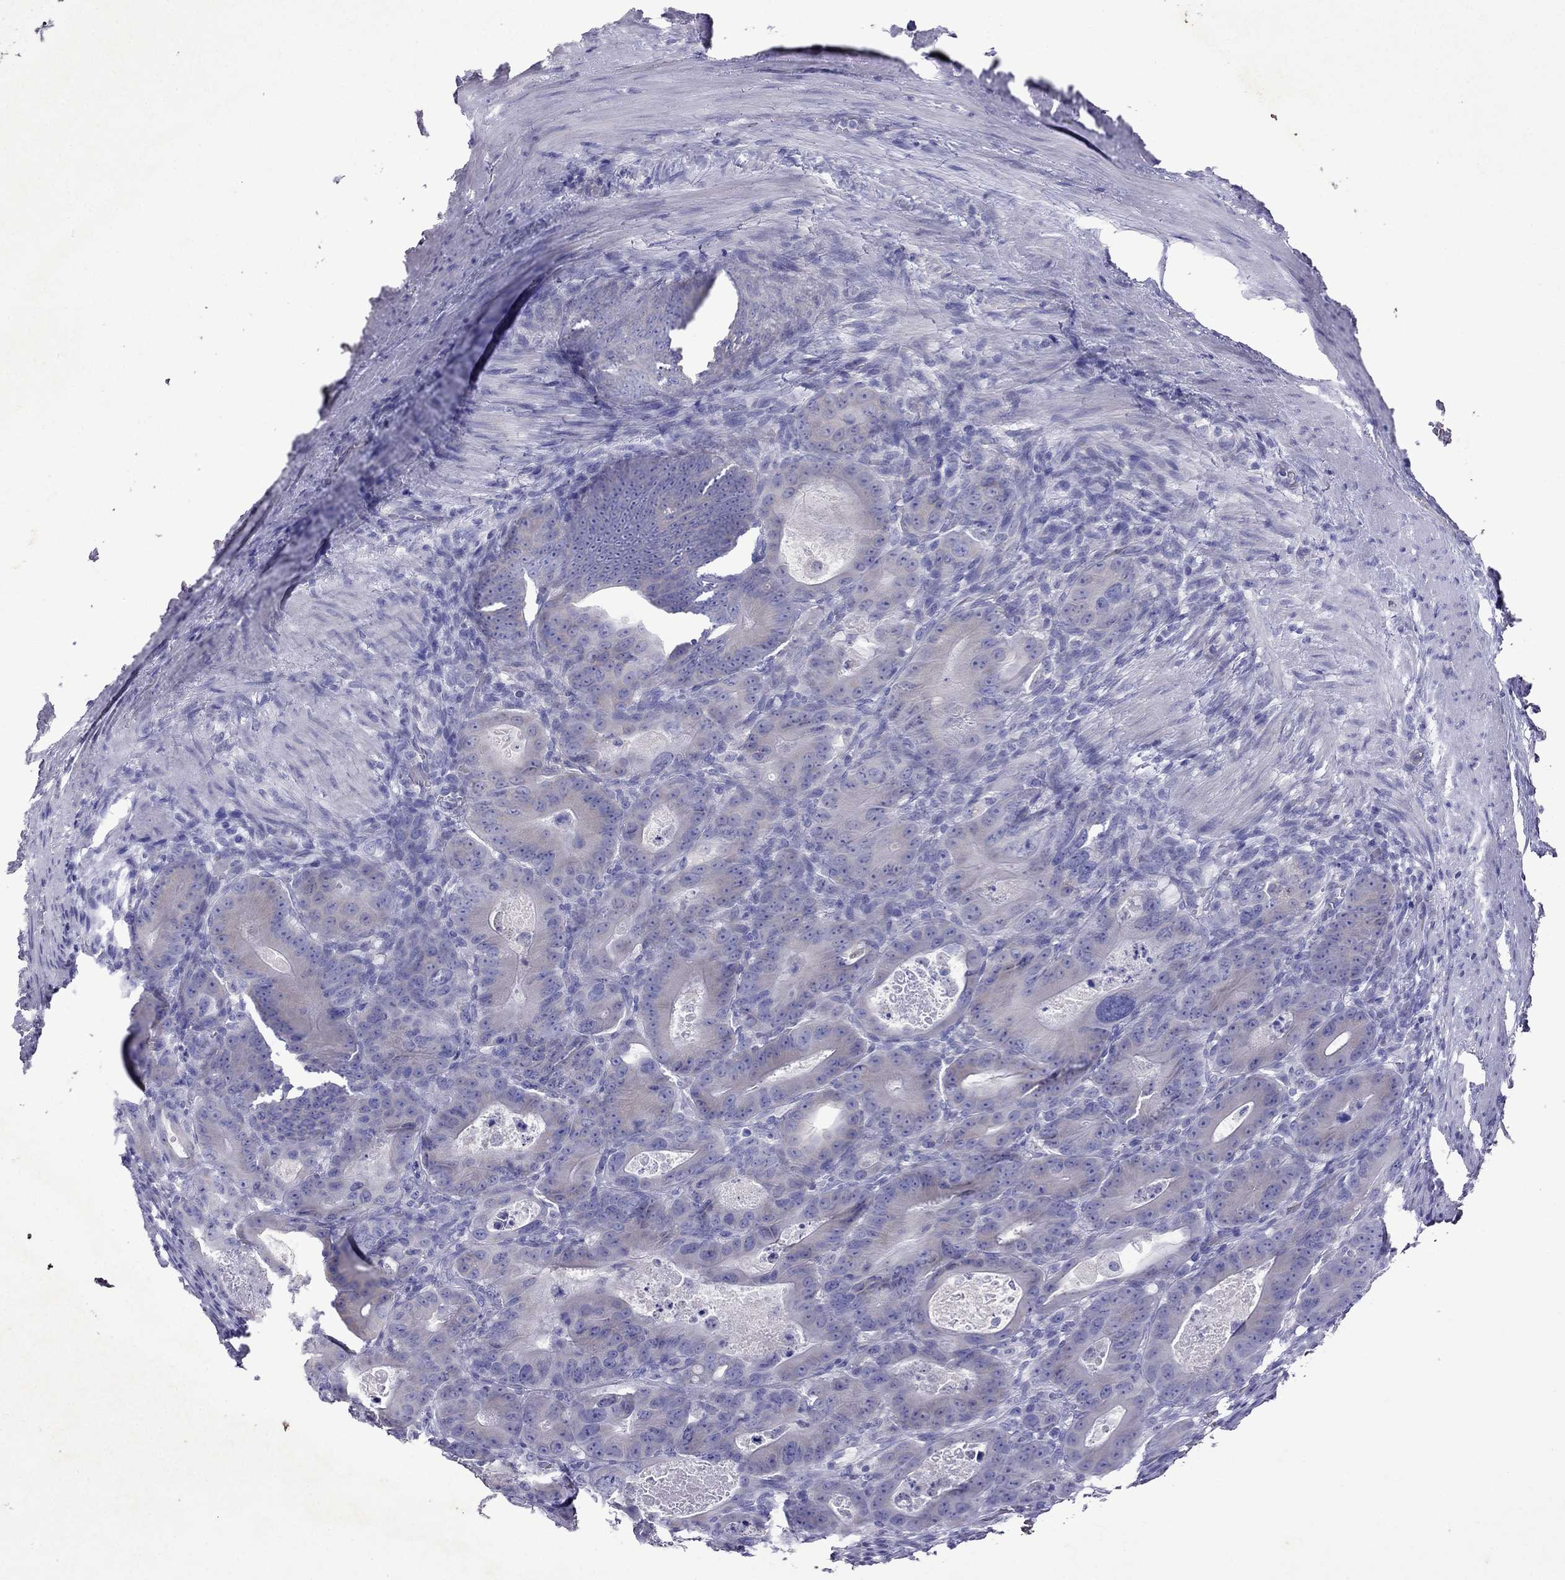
{"staining": {"intensity": "negative", "quantity": "none", "location": "none"}, "tissue": "colorectal cancer", "cell_type": "Tumor cells", "image_type": "cancer", "snomed": [{"axis": "morphology", "description": "Adenocarcinoma, NOS"}, {"axis": "topography", "description": "Rectum"}], "caption": "Immunohistochemical staining of colorectal adenocarcinoma displays no significant positivity in tumor cells.", "gene": "TDRD1", "patient": {"sex": "male", "age": 64}}